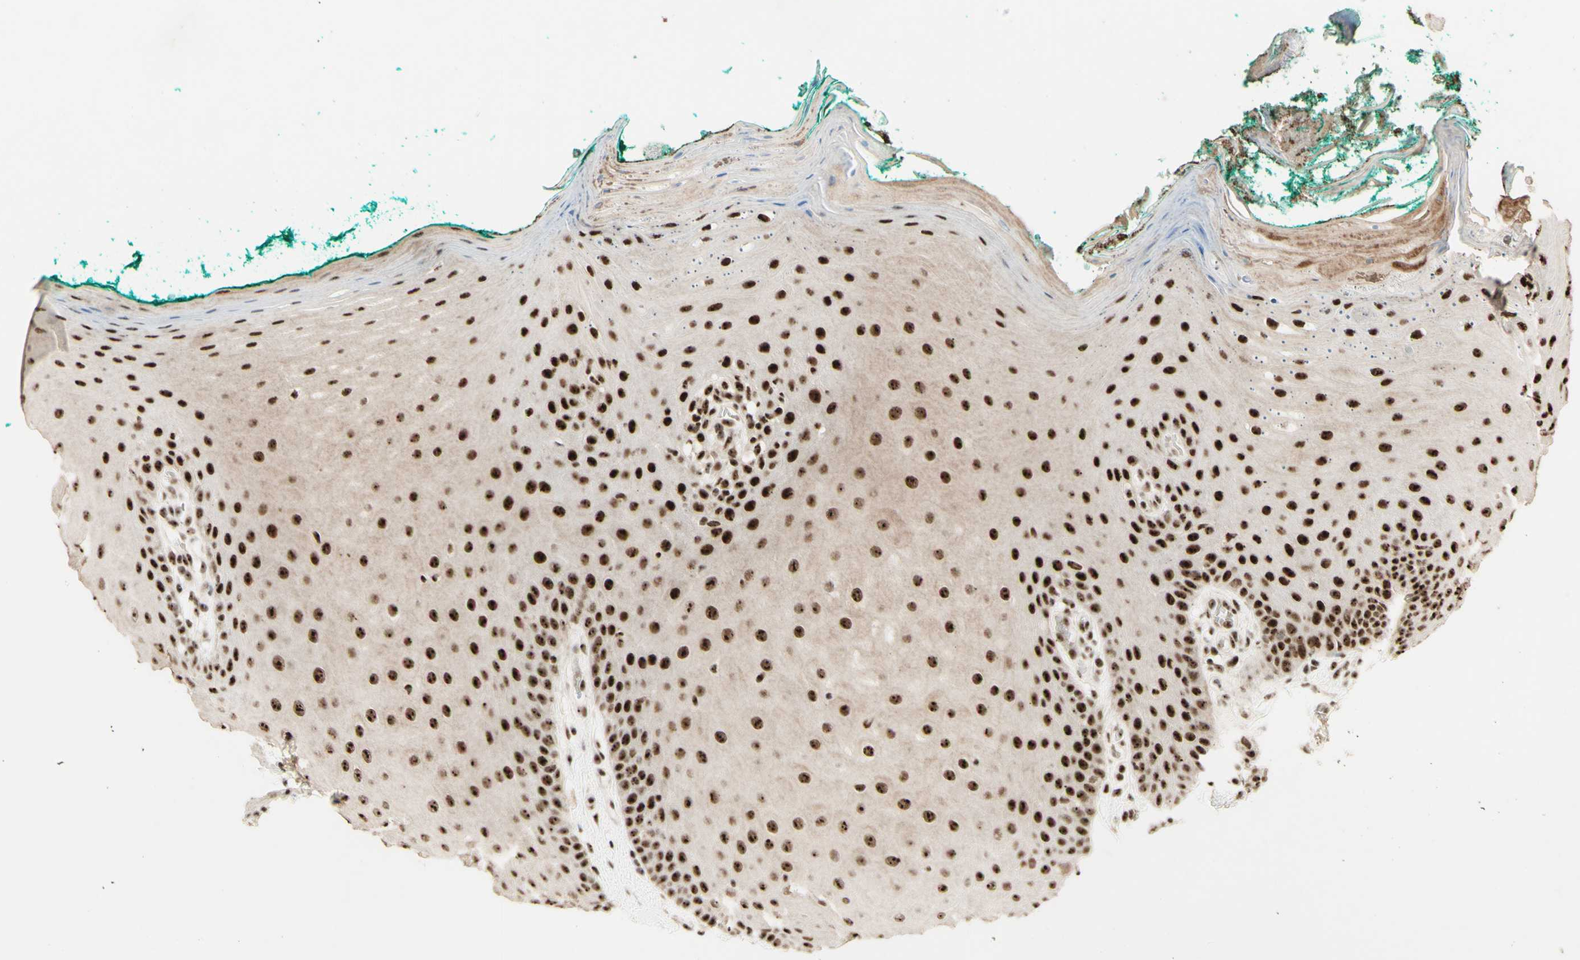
{"staining": {"intensity": "strong", "quantity": ">75%", "location": "cytoplasmic/membranous,nuclear"}, "tissue": "oral mucosa", "cell_type": "Squamous epithelial cells", "image_type": "normal", "snomed": [{"axis": "morphology", "description": "Normal tissue, NOS"}, {"axis": "topography", "description": "Skeletal muscle"}, {"axis": "topography", "description": "Oral tissue"}], "caption": "Oral mucosa stained with immunohistochemistry demonstrates strong cytoplasmic/membranous,nuclear staining in about >75% of squamous epithelial cells.", "gene": "DHX9", "patient": {"sex": "male", "age": 58}}